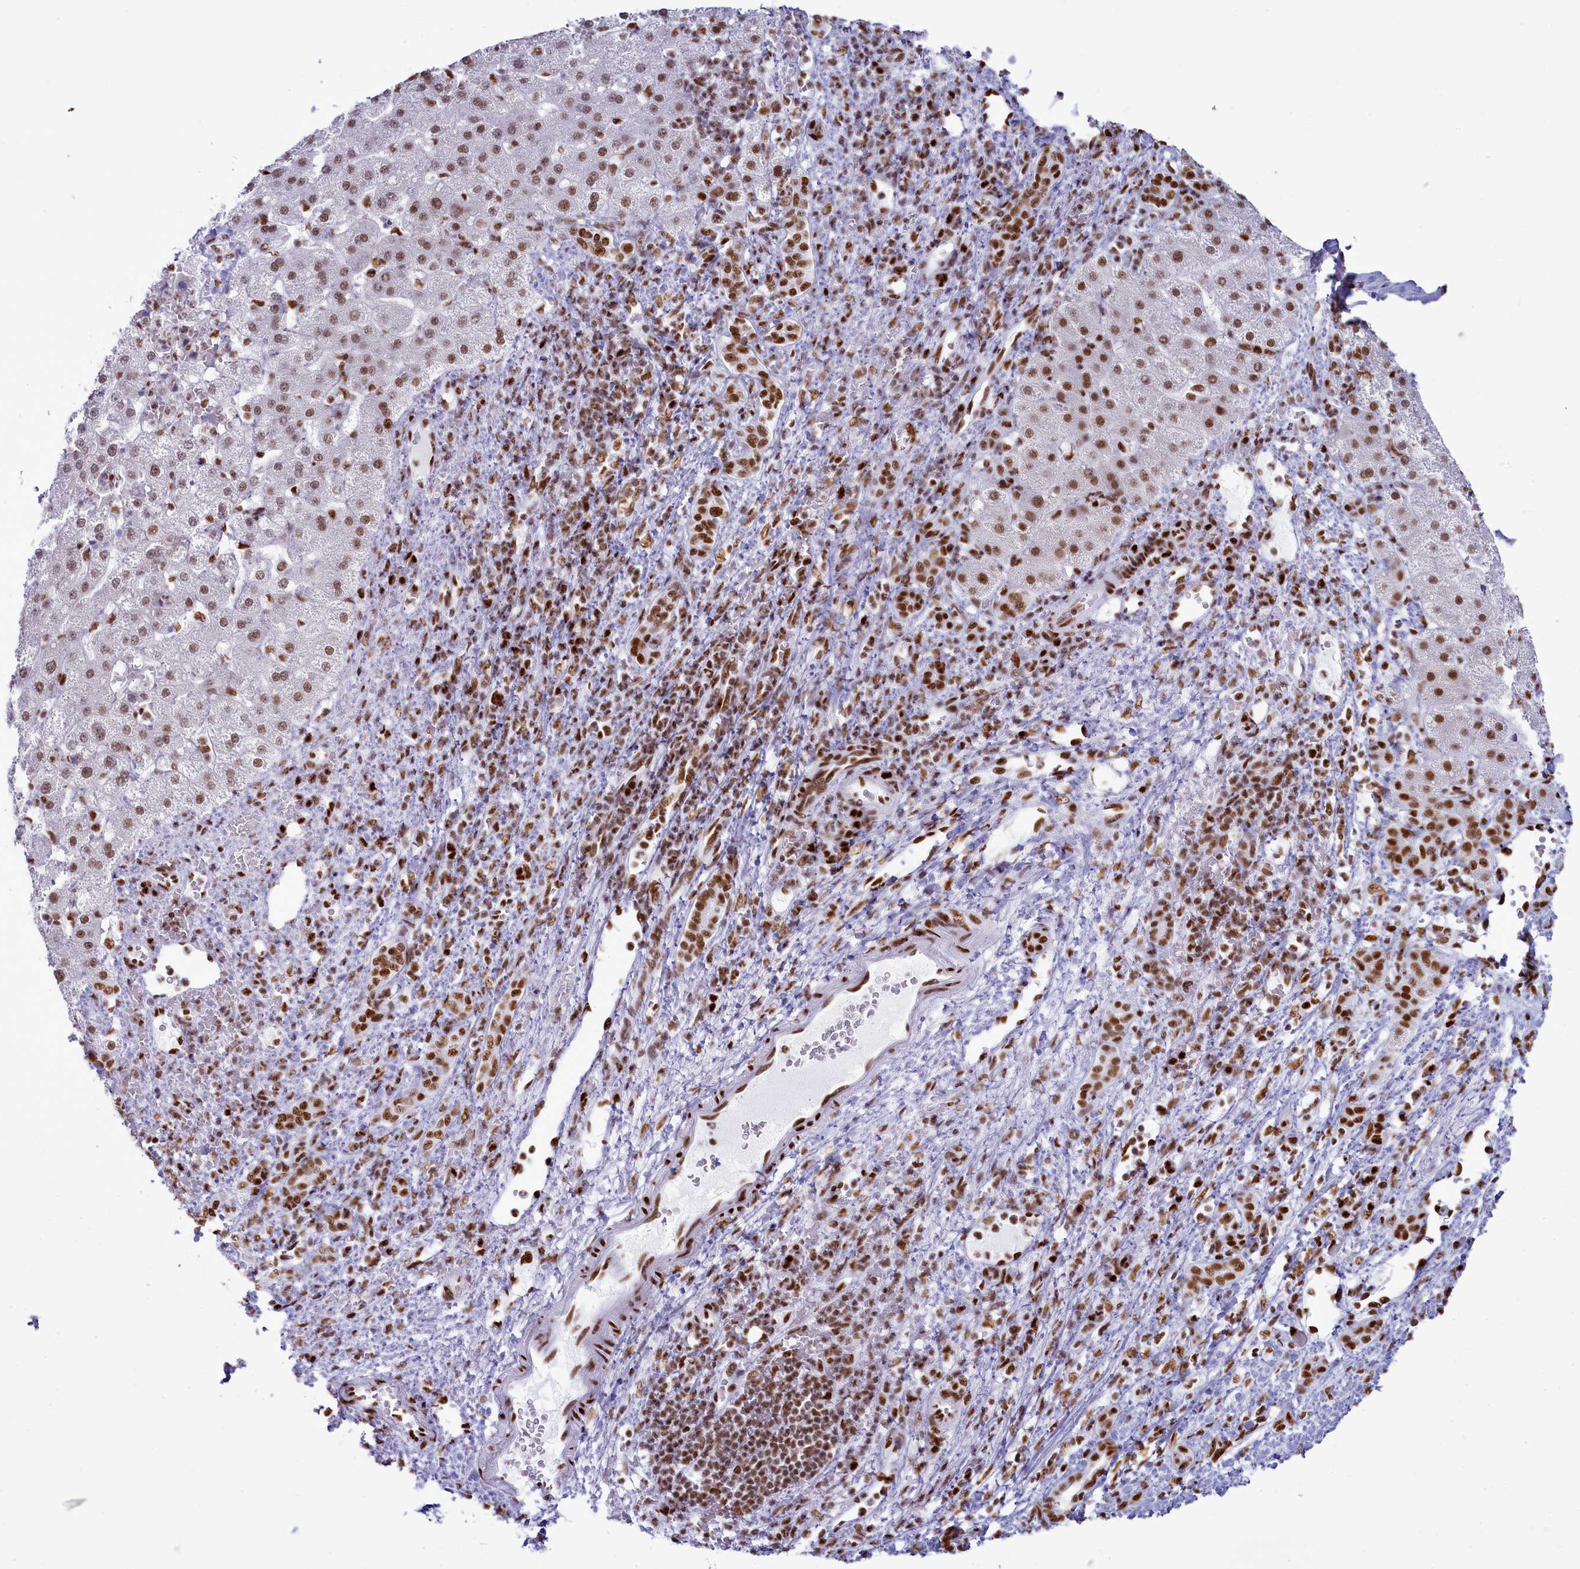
{"staining": {"intensity": "moderate", "quantity": ">75%", "location": "nuclear"}, "tissue": "liver cancer", "cell_type": "Tumor cells", "image_type": "cancer", "snomed": [{"axis": "morphology", "description": "Normal tissue, NOS"}, {"axis": "morphology", "description": "Carcinoma, Hepatocellular, NOS"}, {"axis": "topography", "description": "Liver"}], "caption": "Liver cancer (hepatocellular carcinoma) was stained to show a protein in brown. There is medium levels of moderate nuclear expression in about >75% of tumor cells.", "gene": "RALY", "patient": {"sex": "male", "age": 57}}